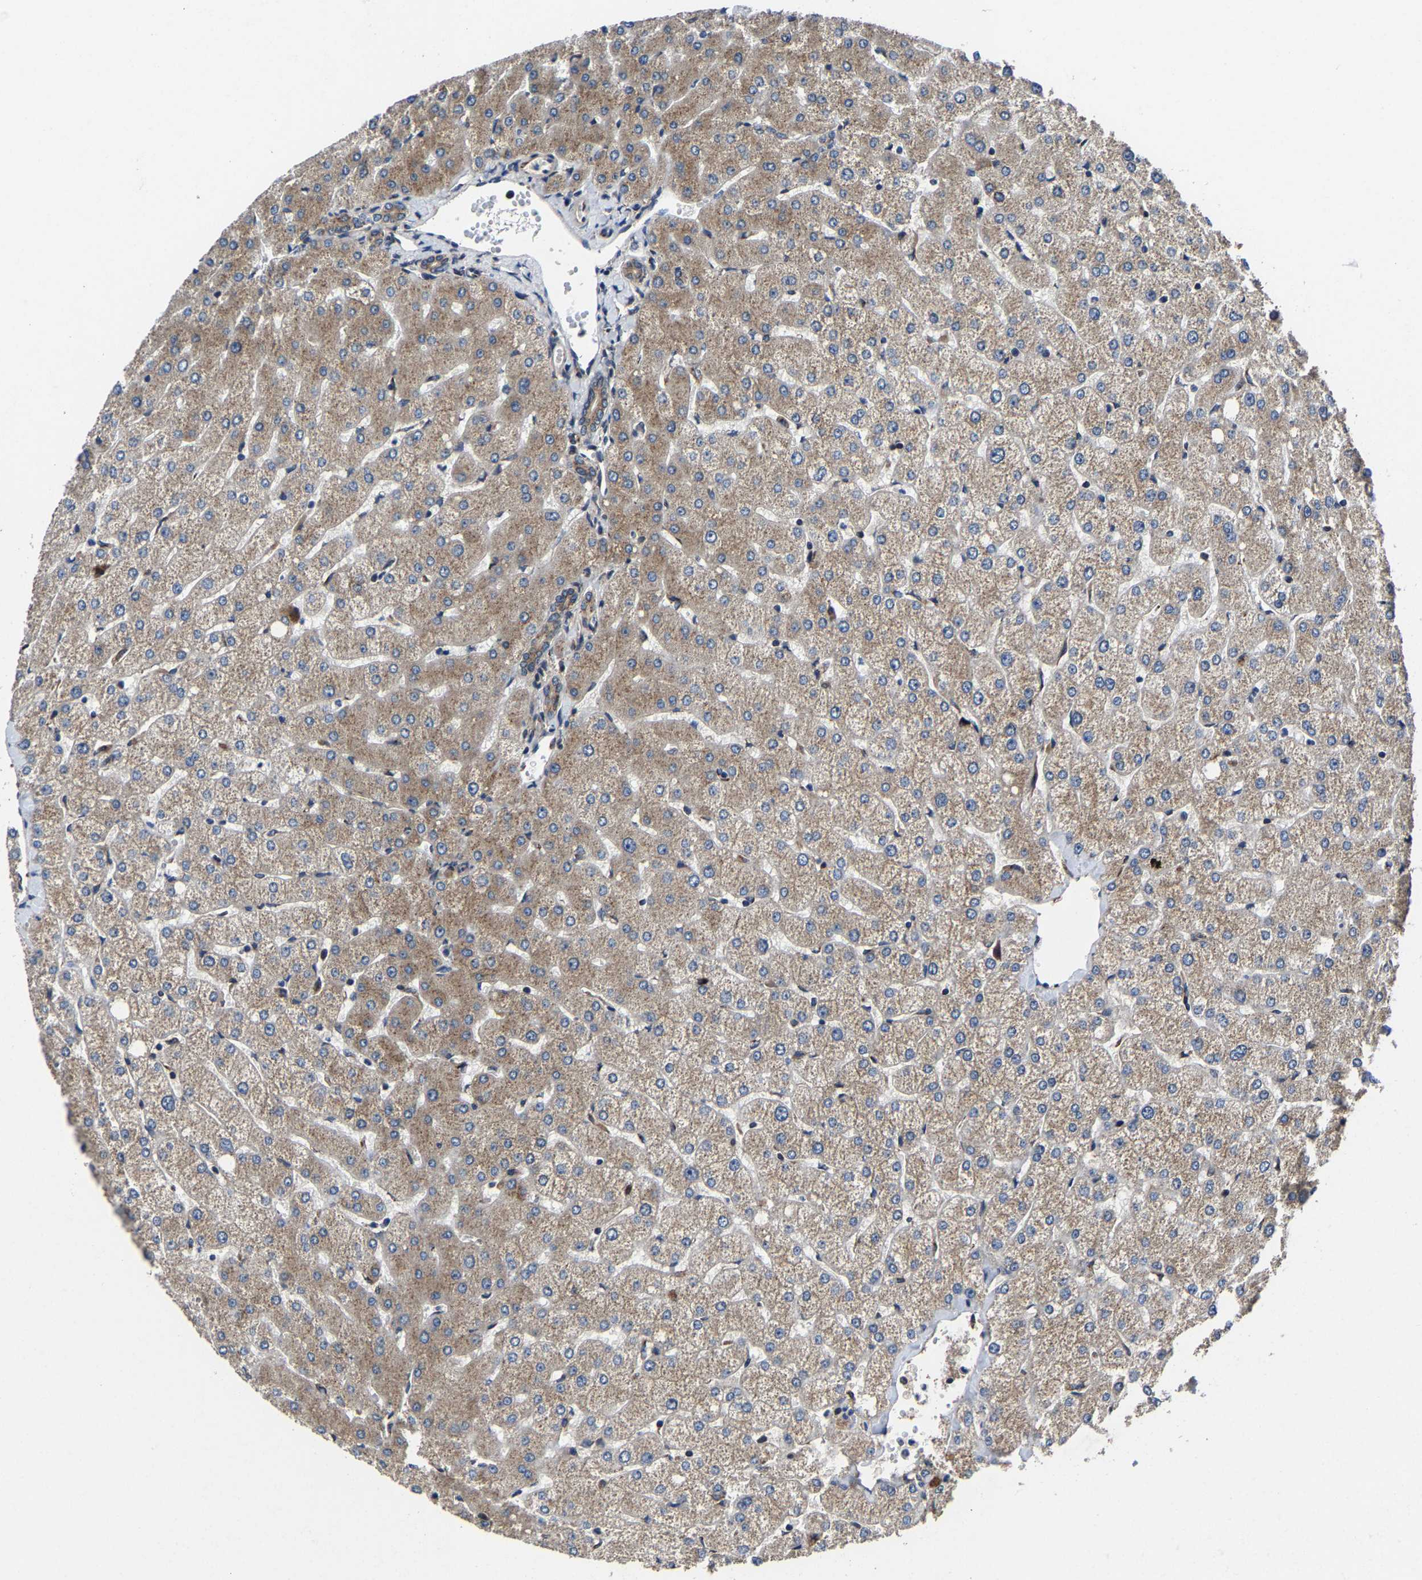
{"staining": {"intensity": "moderate", "quantity": ">75%", "location": "cytoplasmic/membranous"}, "tissue": "liver", "cell_type": "Cholangiocytes", "image_type": "normal", "snomed": [{"axis": "morphology", "description": "Normal tissue, NOS"}, {"axis": "topography", "description": "Liver"}], "caption": "Protein staining shows moderate cytoplasmic/membranous positivity in approximately >75% of cholangiocytes in normal liver. The protein is shown in brown color, while the nuclei are stained blue.", "gene": "EBAG9", "patient": {"sex": "female", "age": 54}}